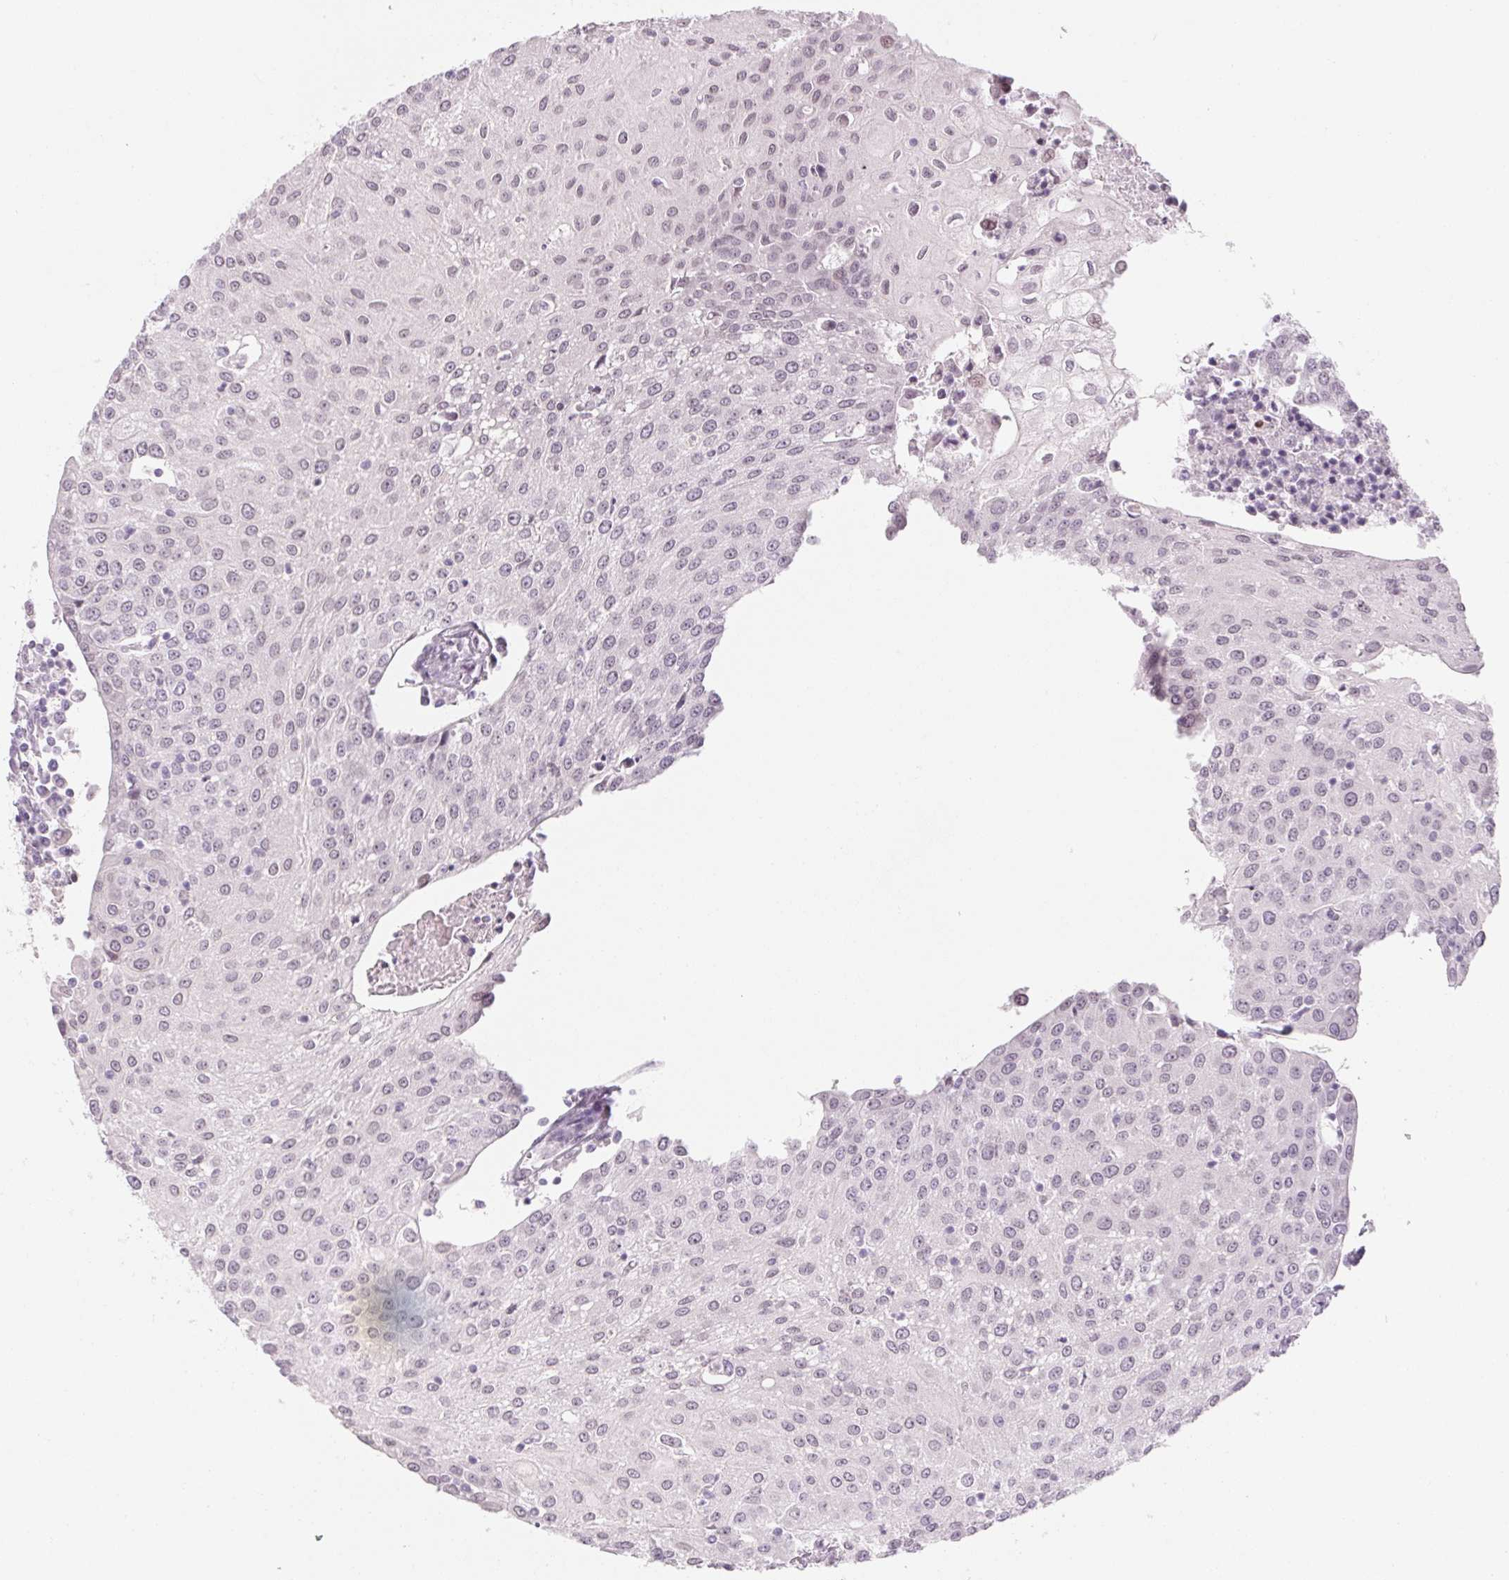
{"staining": {"intensity": "negative", "quantity": "none", "location": "none"}, "tissue": "urothelial cancer", "cell_type": "Tumor cells", "image_type": "cancer", "snomed": [{"axis": "morphology", "description": "Urothelial carcinoma, High grade"}, {"axis": "topography", "description": "Urinary bladder"}], "caption": "Urothelial cancer was stained to show a protein in brown. There is no significant positivity in tumor cells.", "gene": "KCNQ2", "patient": {"sex": "female", "age": 85}}